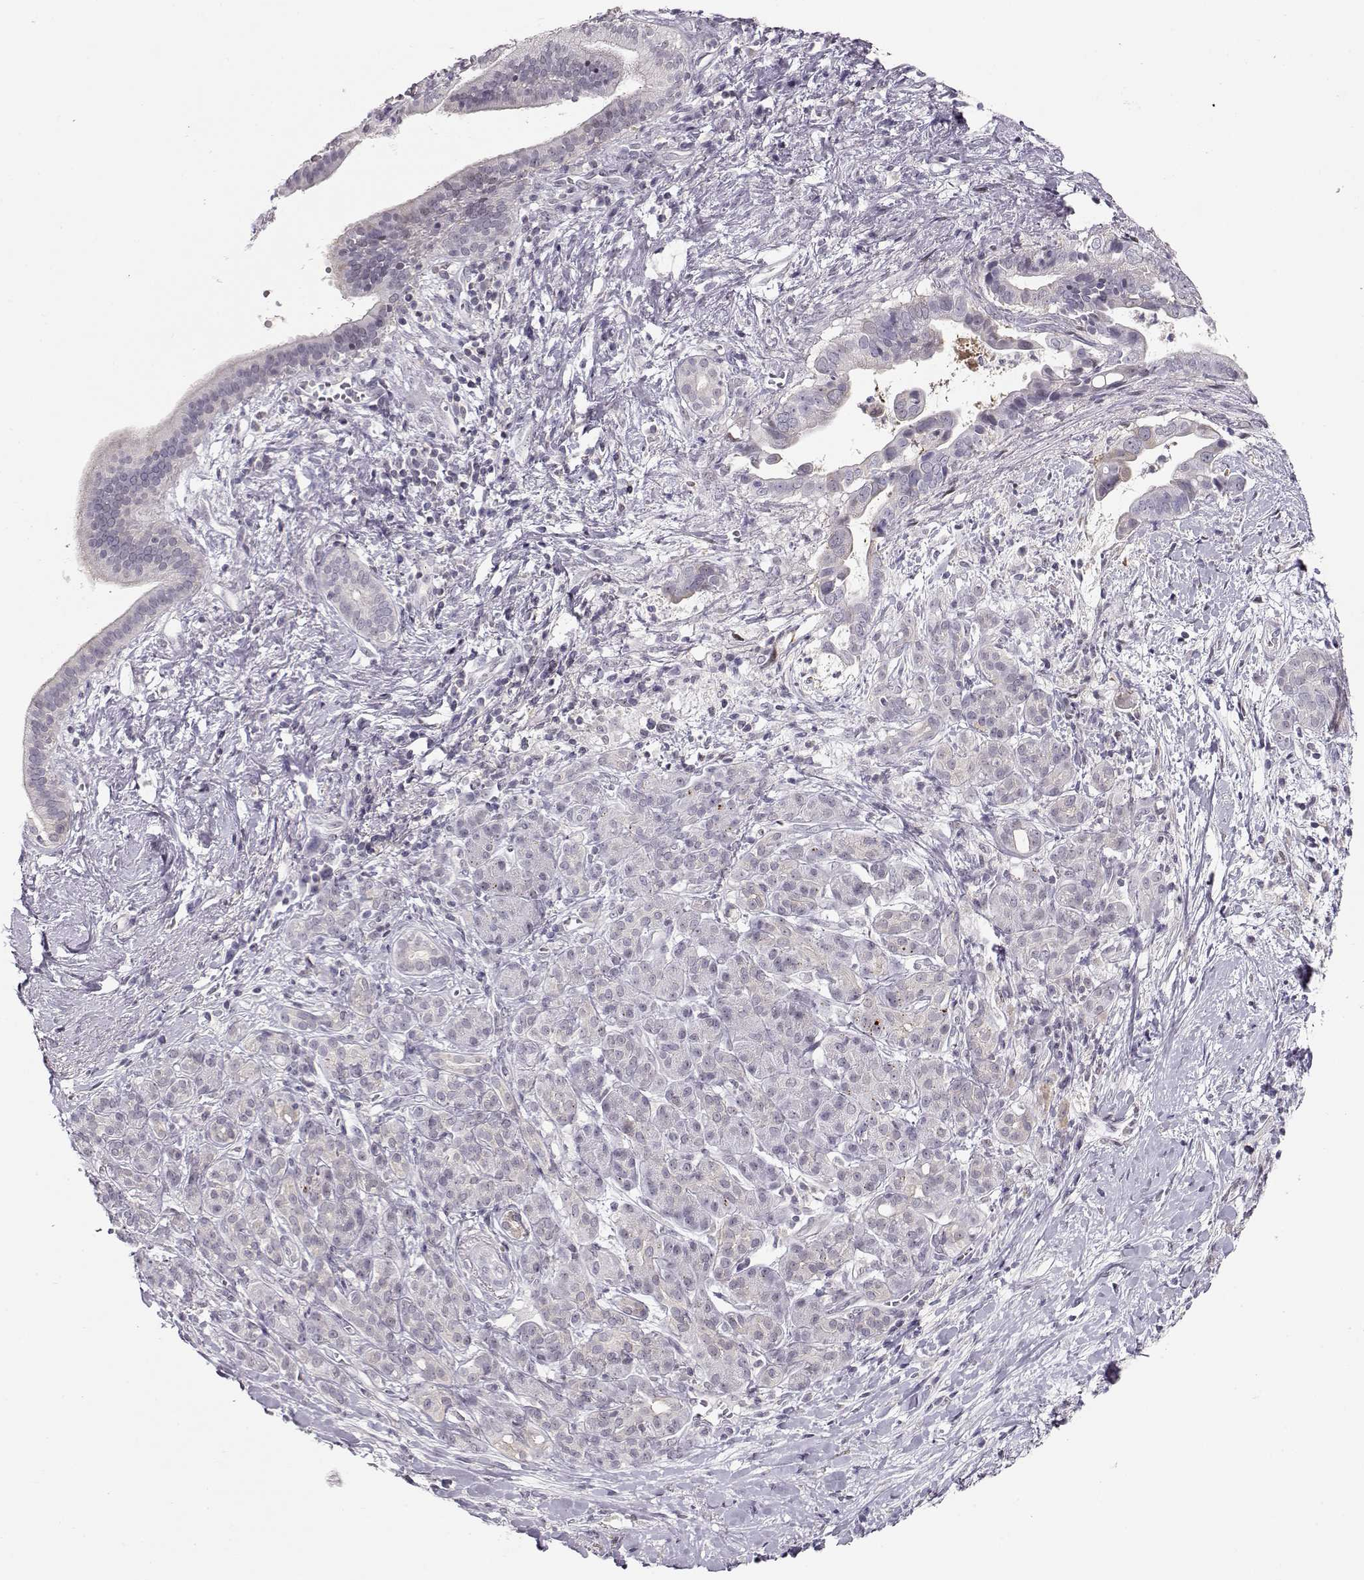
{"staining": {"intensity": "negative", "quantity": "none", "location": "none"}, "tissue": "pancreatic cancer", "cell_type": "Tumor cells", "image_type": "cancer", "snomed": [{"axis": "morphology", "description": "Adenocarcinoma, NOS"}, {"axis": "topography", "description": "Pancreas"}], "caption": "High power microscopy photomicrograph of an IHC image of adenocarcinoma (pancreatic), revealing no significant expression in tumor cells.", "gene": "TEPP", "patient": {"sex": "male", "age": 61}}